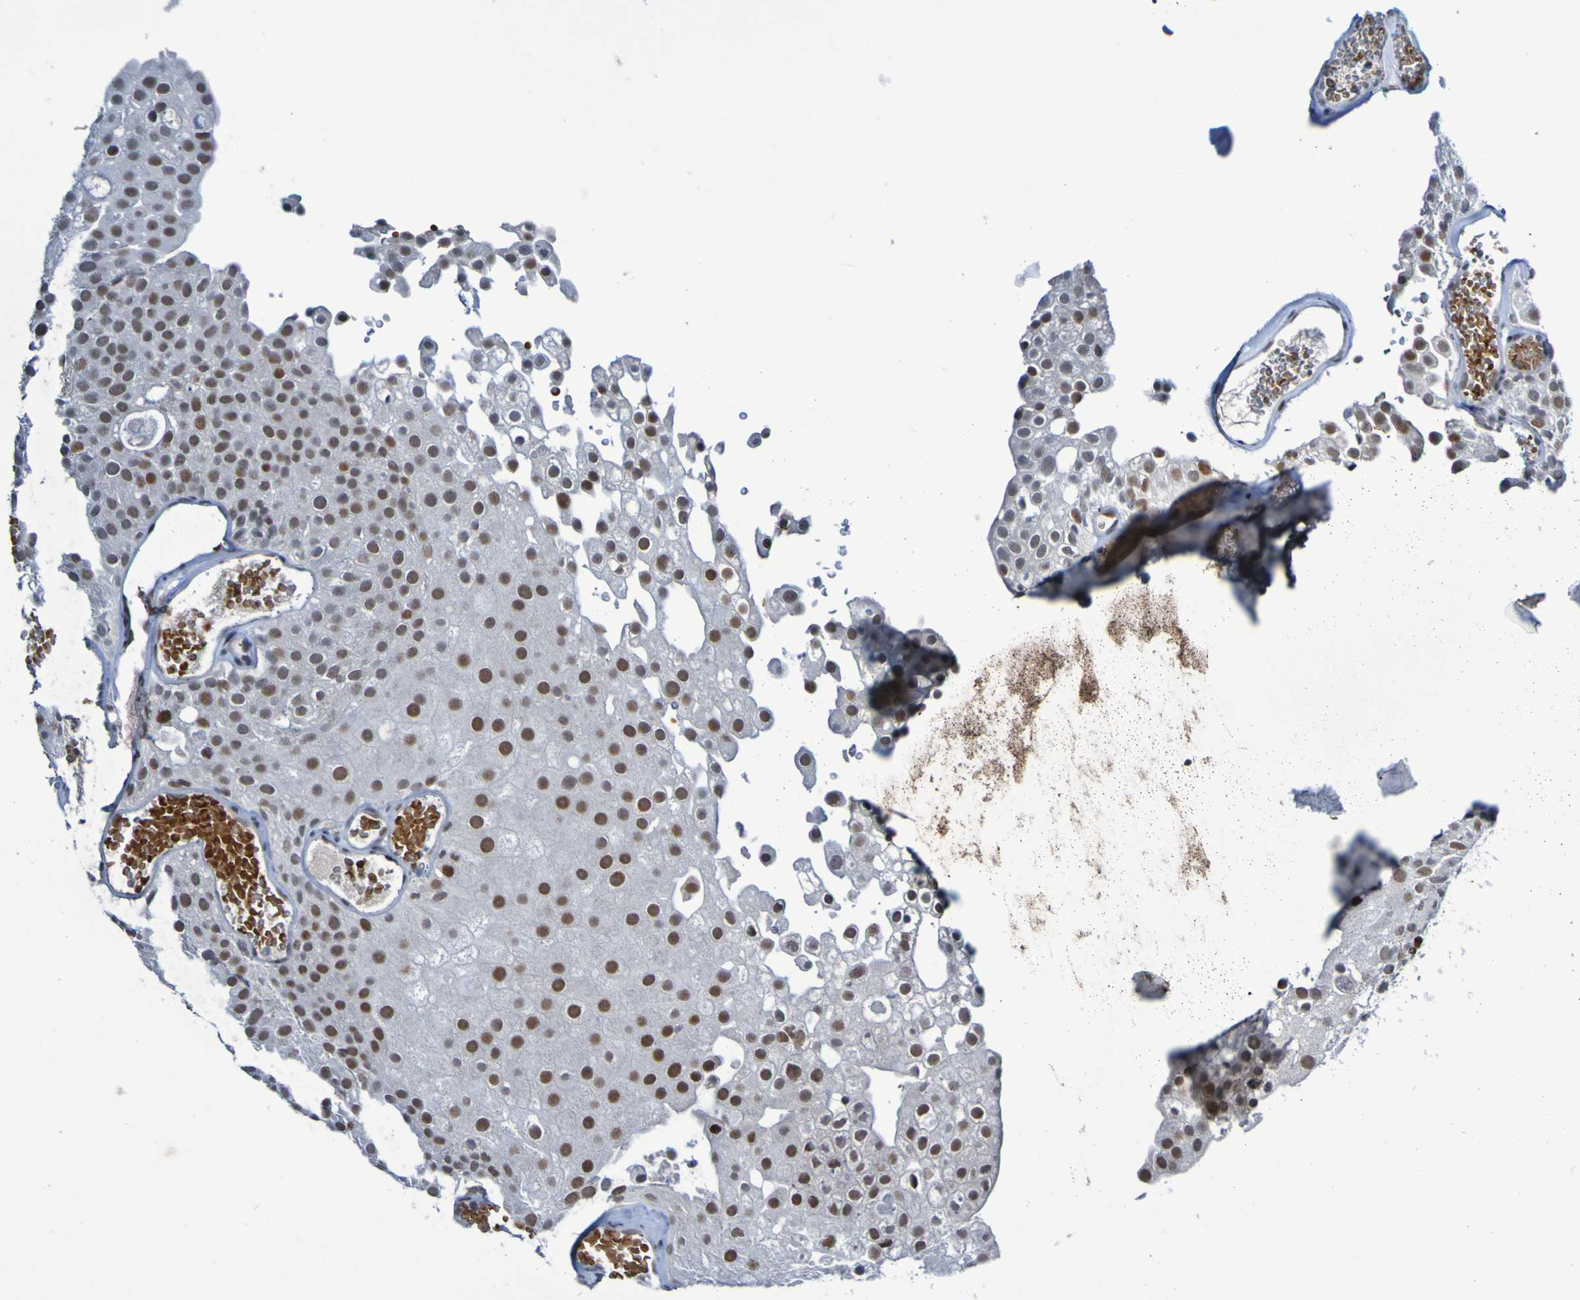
{"staining": {"intensity": "moderate", "quantity": ">75%", "location": "nuclear"}, "tissue": "urothelial cancer", "cell_type": "Tumor cells", "image_type": "cancer", "snomed": [{"axis": "morphology", "description": "Urothelial carcinoma, Low grade"}, {"axis": "topography", "description": "Urinary bladder"}], "caption": "Protein expression analysis of urothelial cancer displays moderate nuclear expression in about >75% of tumor cells.", "gene": "PCGF1", "patient": {"sex": "male", "age": 78}}